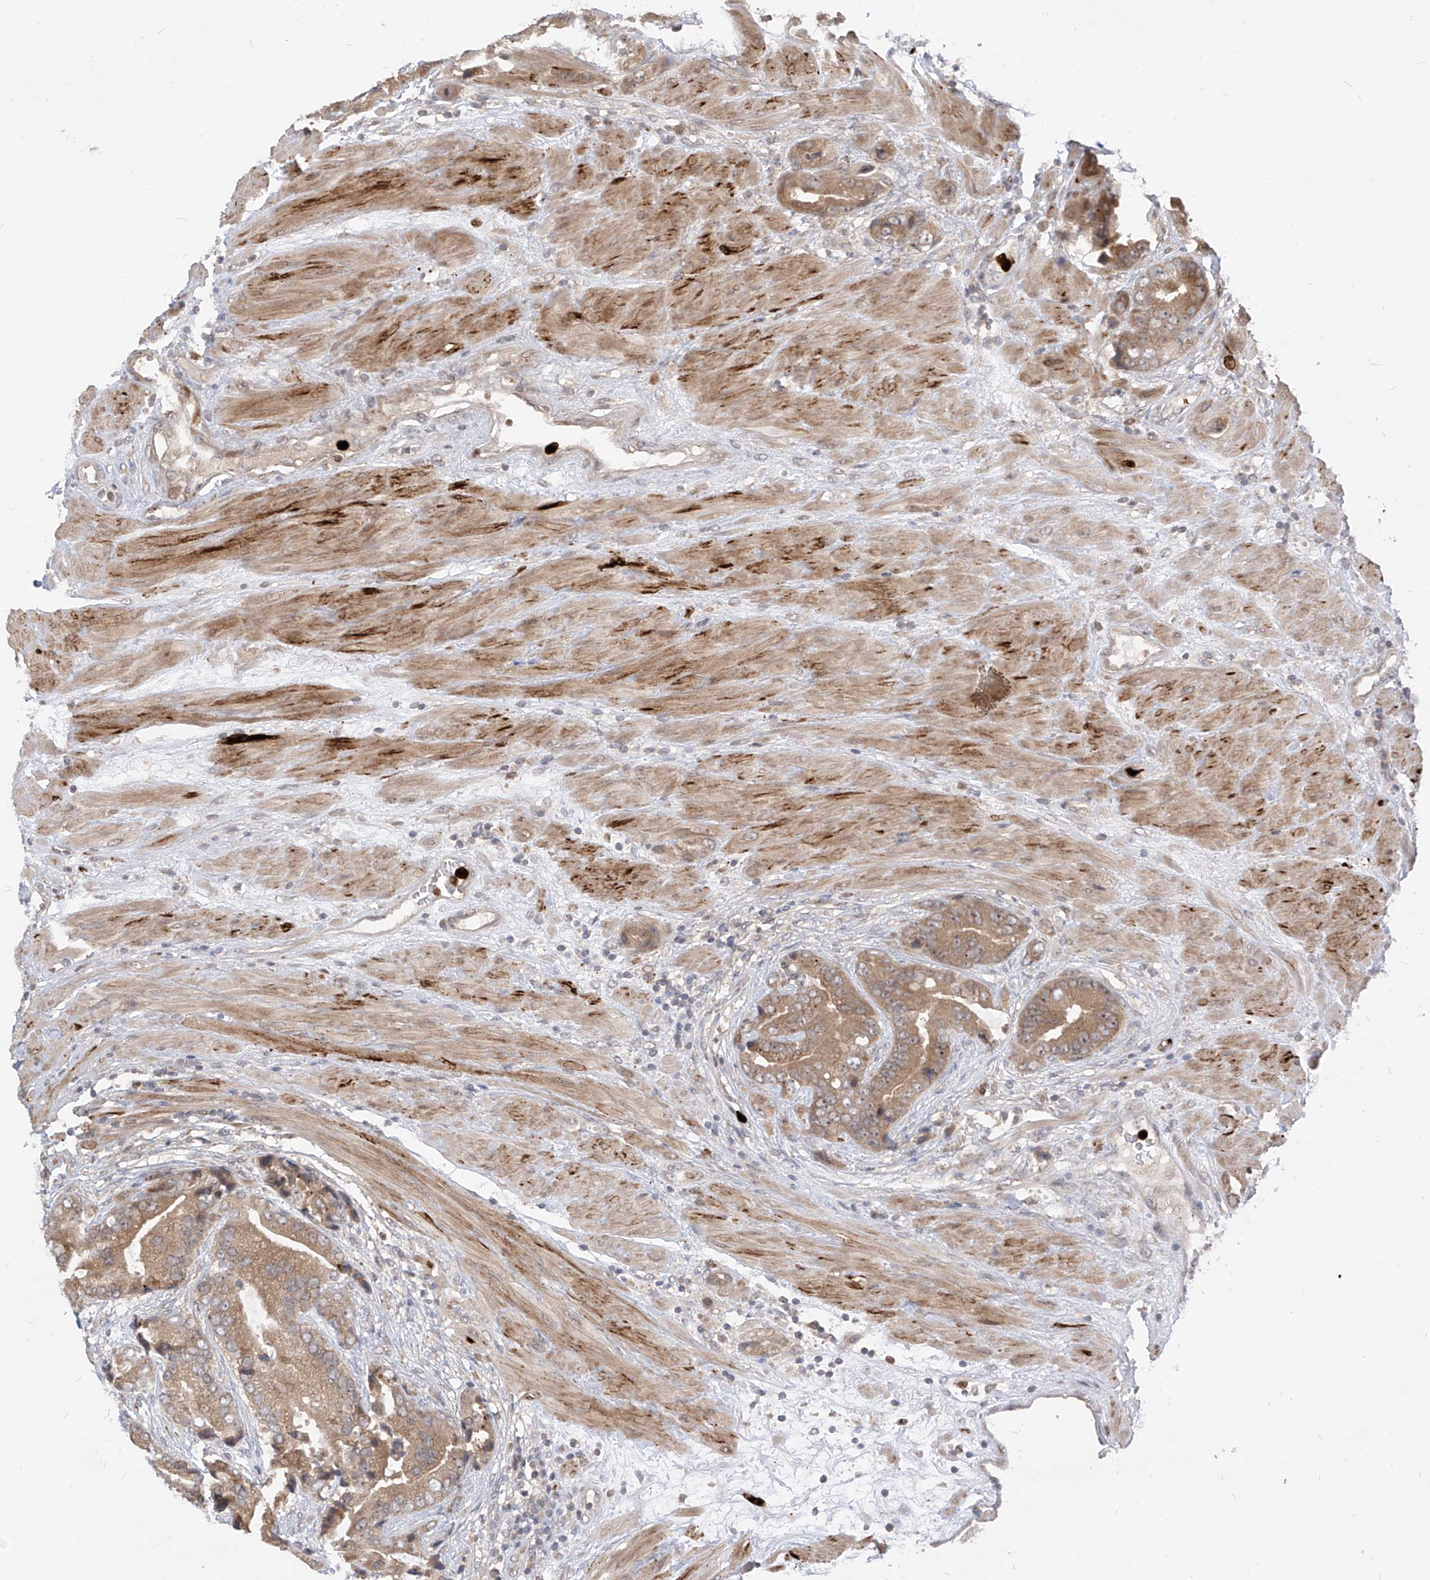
{"staining": {"intensity": "moderate", "quantity": "25%-75%", "location": "cytoplasmic/membranous,nuclear"}, "tissue": "prostate cancer", "cell_type": "Tumor cells", "image_type": "cancer", "snomed": [{"axis": "morphology", "description": "Adenocarcinoma, High grade"}, {"axis": "topography", "description": "Prostate"}], "caption": "IHC of human prostate cancer (adenocarcinoma (high-grade)) demonstrates medium levels of moderate cytoplasmic/membranous and nuclear expression in approximately 25%-75% of tumor cells.", "gene": "CNKSR1", "patient": {"sex": "male", "age": 70}}